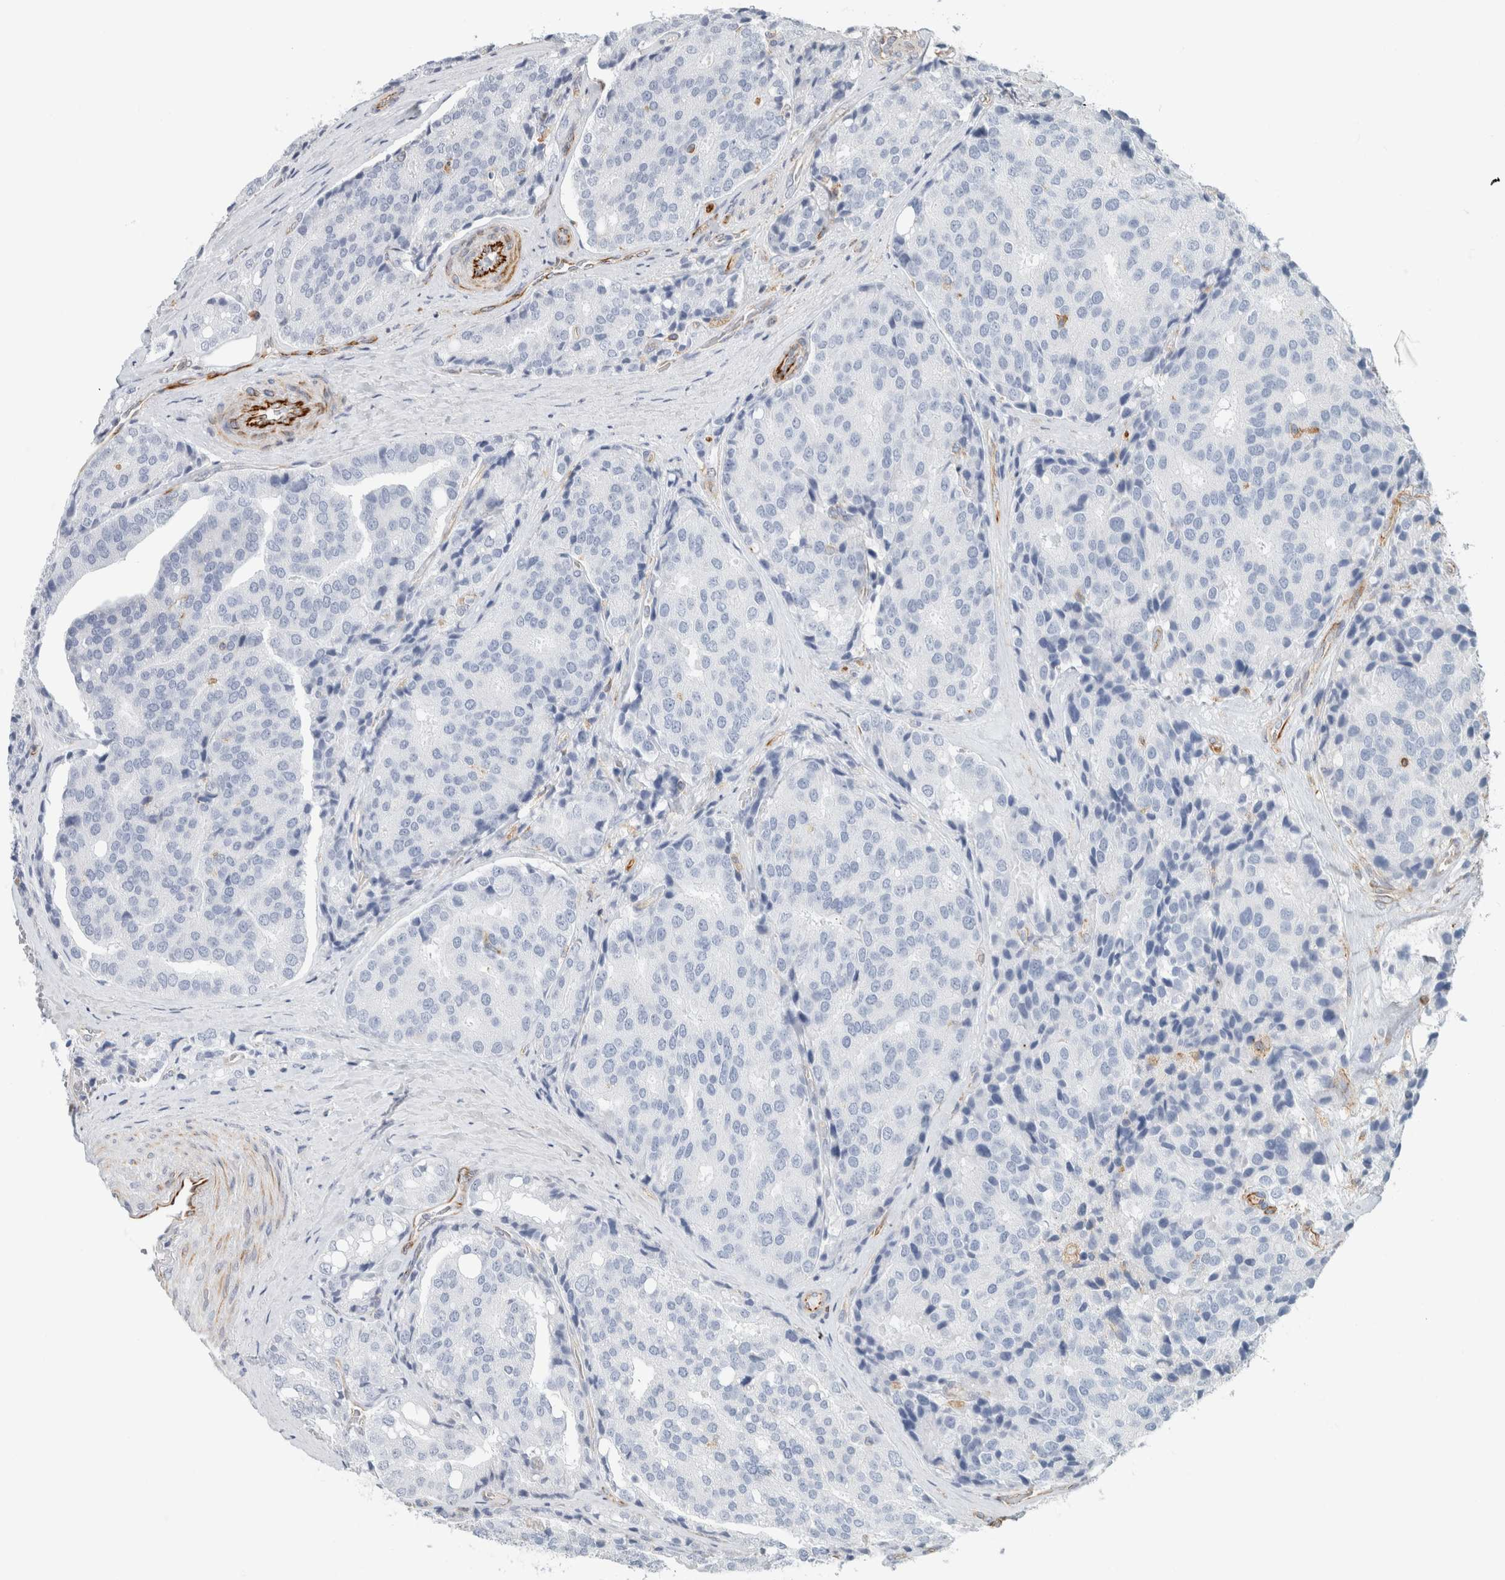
{"staining": {"intensity": "negative", "quantity": "none", "location": "none"}, "tissue": "prostate cancer", "cell_type": "Tumor cells", "image_type": "cancer", "snomed": [{"axis": "morphology", "description": "Adenocarcinoma, High grade"}, {"axis": "topography", "description": "Prostate"}], "caption": "DAB immunohistochemical staining of high-grade adenocarcinoma (prostate) shows no significant staining in tumor cells.", "gene": "LY86", "patient": {"sex": "male", "age": 50}}